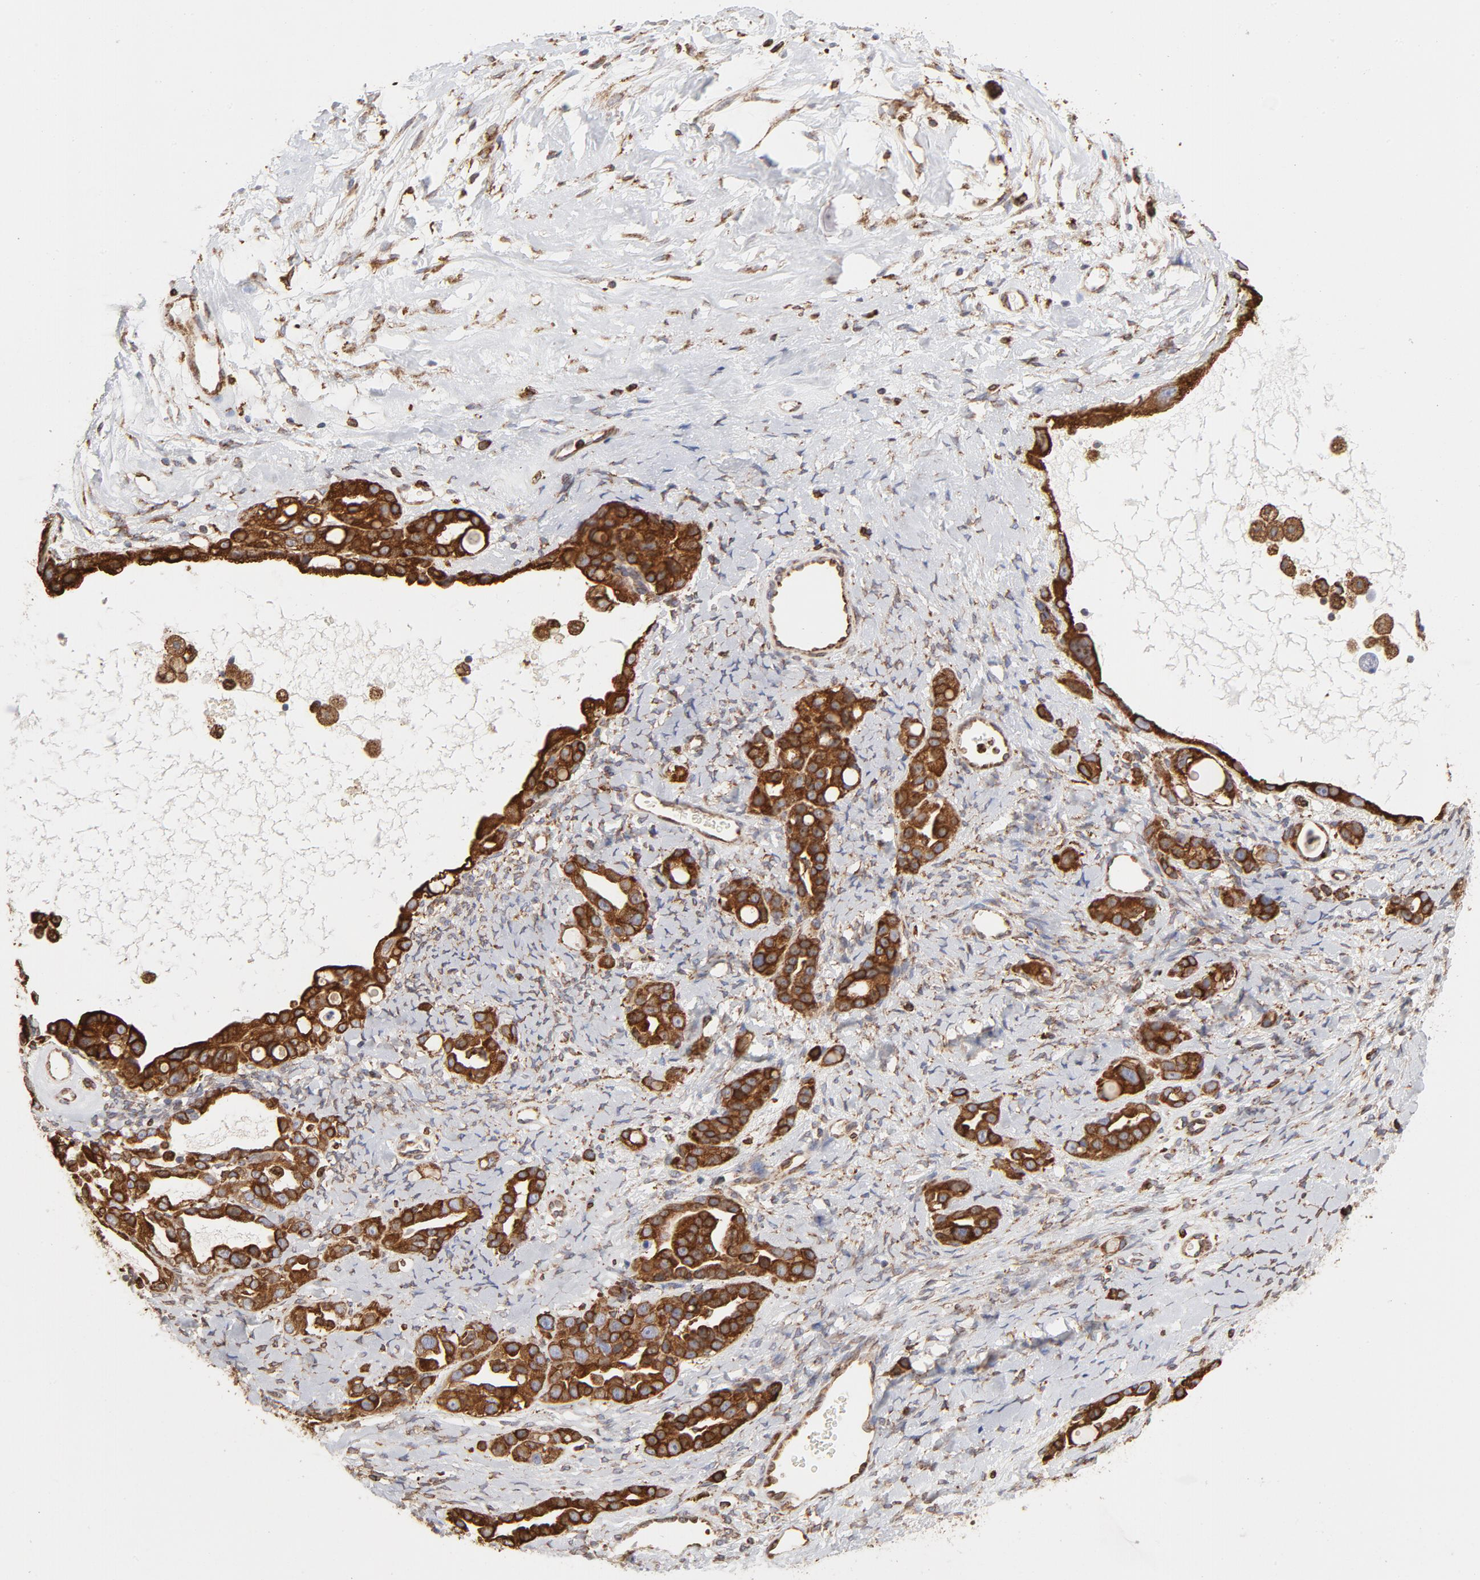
{"staining": {"intensity": "strong", "quantity": ">75%", "location": "cytoplasmic/membranous"}, "tissue": "ovarian cancer", "cell_type": "Tumor cells", "image_type": "cancer", "snomed": [{"axis": "morphology", "description": "Cystadenocarcinoma, serous, NOS"}, {"axis": "topography", "description": "Ovary"}], "caption": "DAB (3,3'-diaminobenzidine) immunohistochemical staining of human ovarian cancer (serous cystadenocarcinoma) exhibits strong cytoplasmic/membranous protein expression in approximately >75% of tumor cells.", "gene": "CANX", "patient": {"sex": "female", "age": 66}}